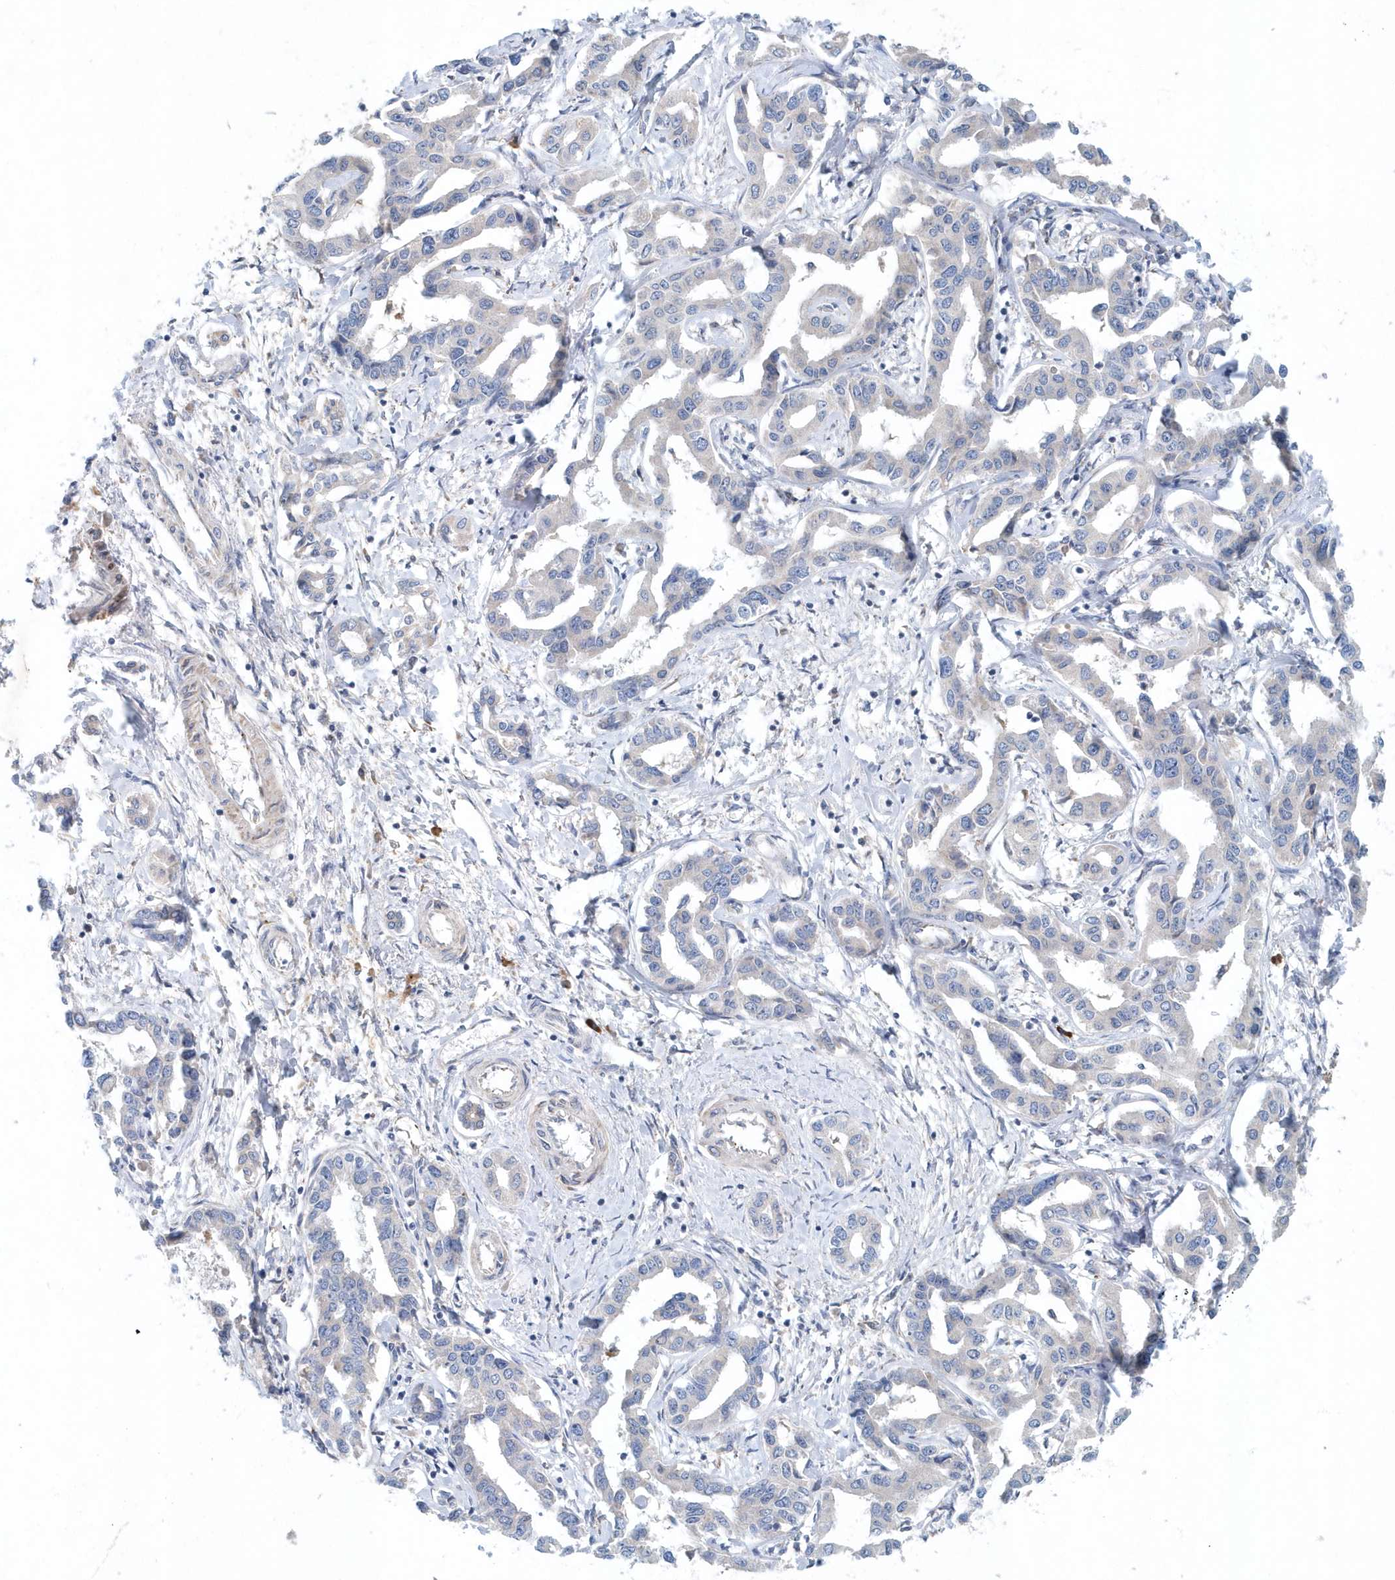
{"staining": {"intensity": "negative", "quantity": "none", "location": "none"}, "tissue": "liver cancer", "cell_type": "Tumor cells", "image_type": "cancer", "snomed": [{"axis": "morphology", "description": "Cholangiocarcinoma"}, {"axis": "topography", "description": "Liver"}], "caption": "A histopathology image of human cholangiocarcinoma (liver) is negative for staining in tumor cells.", "gene": "PFN2", "patient": {"sex": "male", "age": 59}}